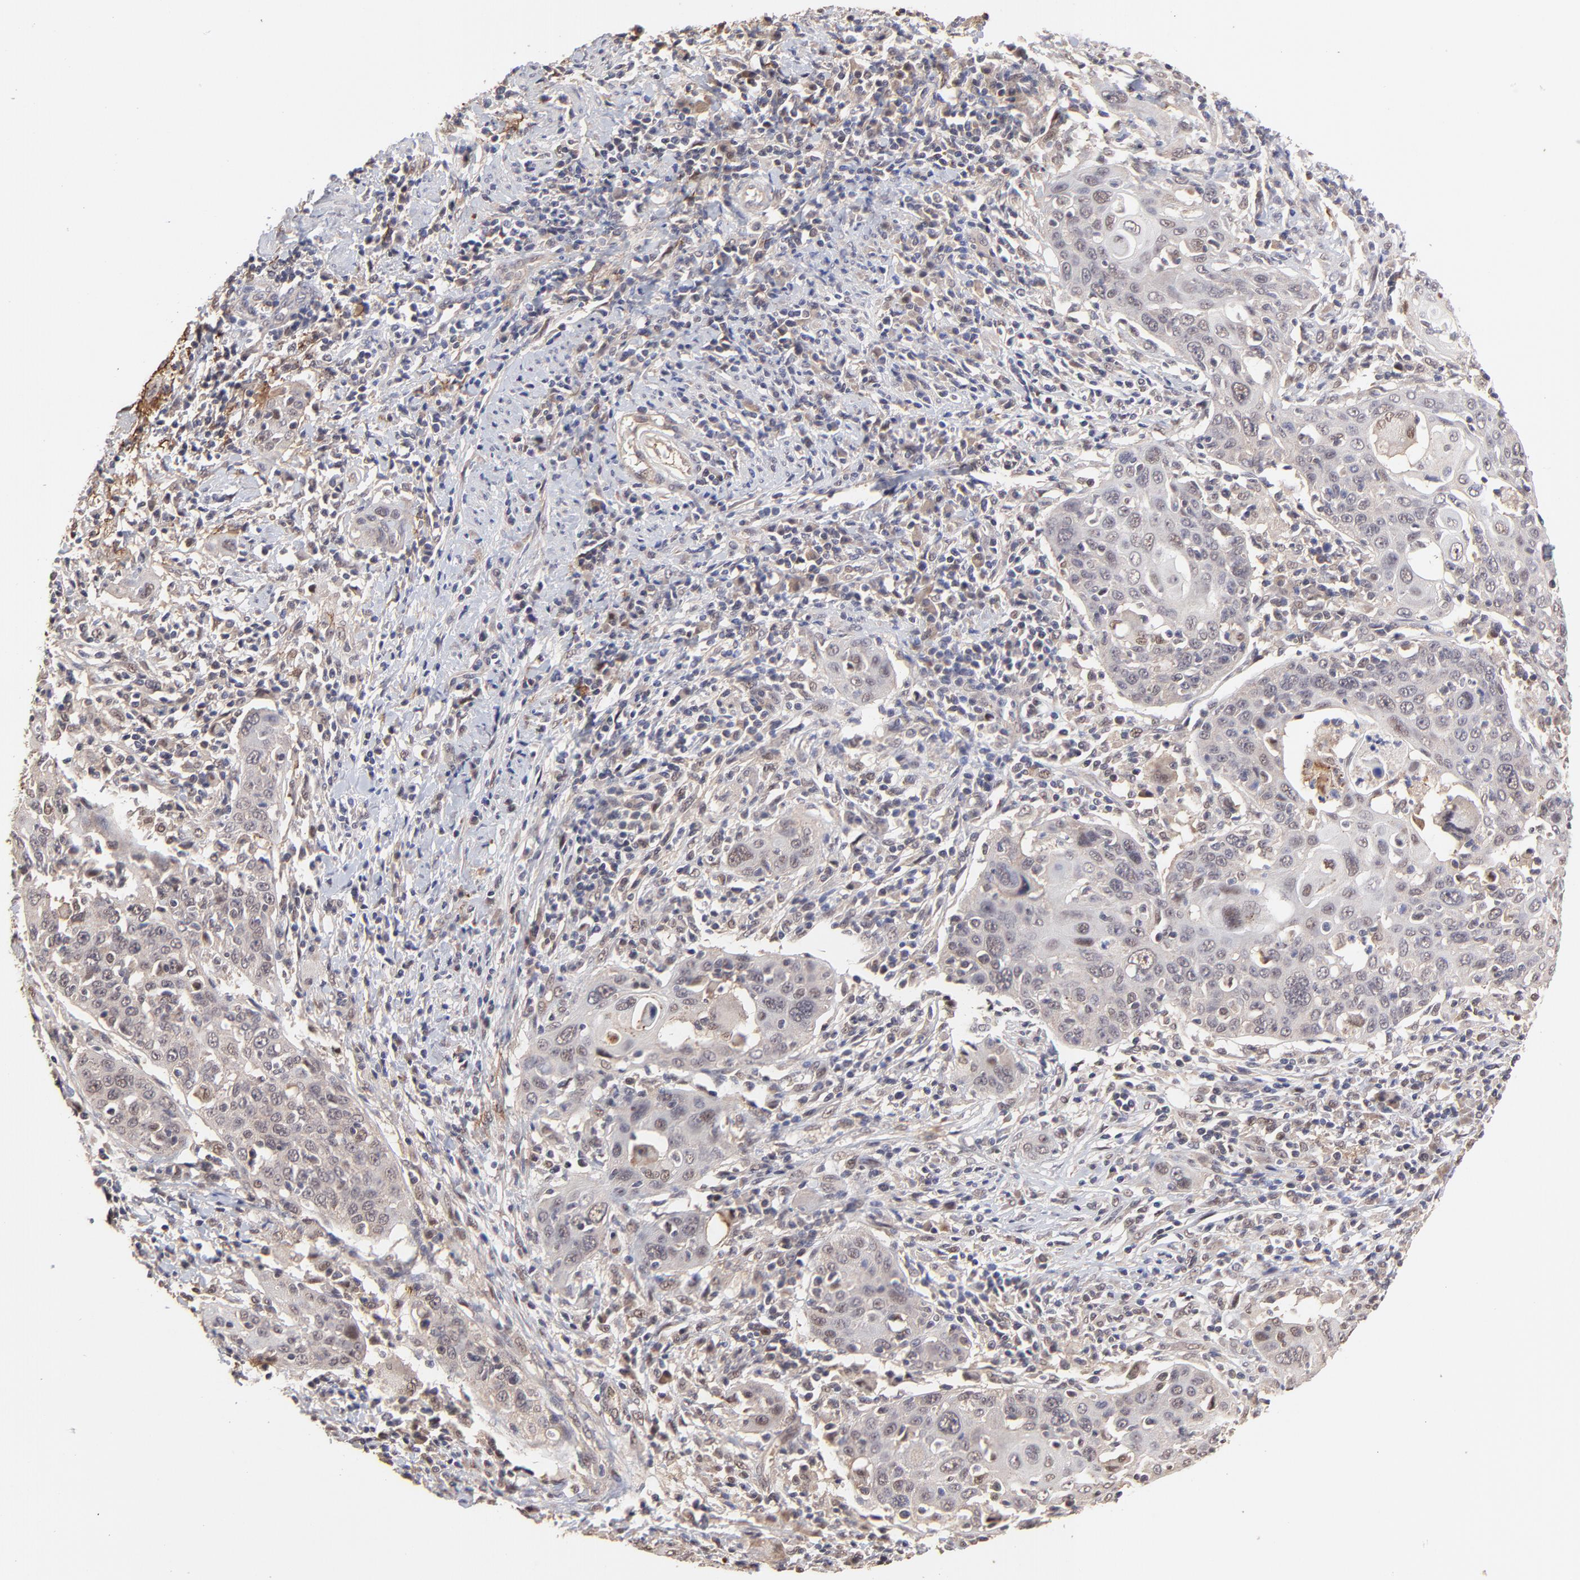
{"staining": {"intensity": "weak", "quantity": "25%-75%", "location": "cytoplasmic/membranous,nuclear"}, "tissue": "cervical cancer", "cell_type": "Tumor cells", "image_type": "cancer", "snomed": [{"axis": "morphology", "description": "Squamous cell carcinoma, NOS"}, {"axis": "topography", "description": "Cervix"}], "caption": "Cervical cancer stained with DAB IHC shows low levels of weak cytoplasmic/membranous and nuclear positivity in about 25%-75% of tumor cells. Immunohistochemistry stains the protein of interest in brown and the nuclei are stained blue.", "gene": "PSMD14", "patient": {"sex": "female", "age": 54}}